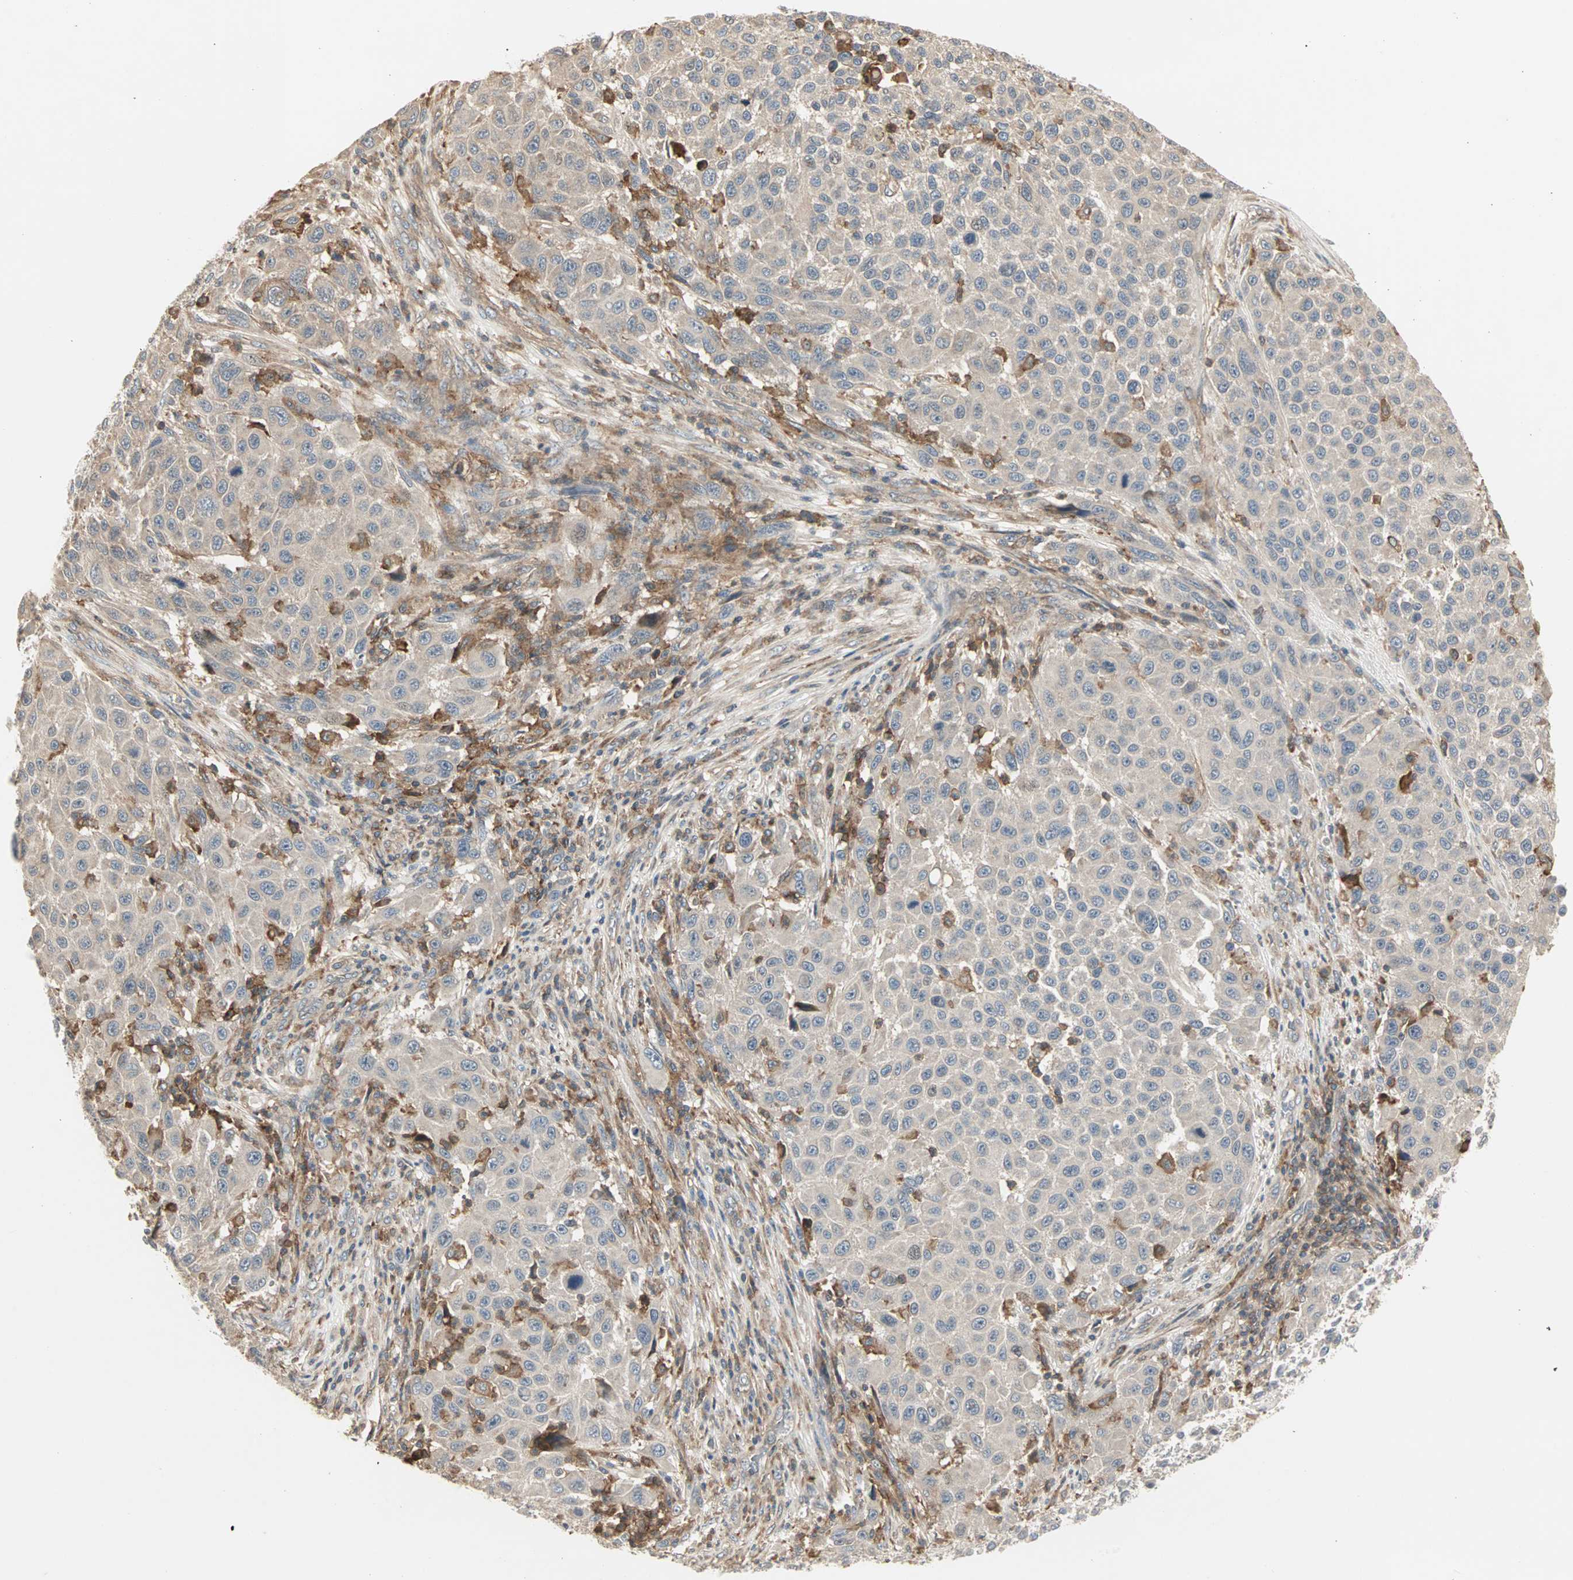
{"staining": {"intensity": "weak", "quantity": ">75%", "location": "cytoplasmic/membranous"}, "tissue": "melanoma", "cell_type": "Tumor cells", "image_type": "cancer", "snomed": [{"axis": "morphology", "description": "Malignant melanoma, Metastatic site"}, {"axis": "topography", "description": "Lymph node"}], "caption": "An immunohistochemistry (IHC) micrograph of tumor tissue is shown. Protein staining in brown highlights weak cytoplasmic/membranous positivity in melanoma within tumor cells.", "gene": "GNAI2", "patient": {"sex": "male", "age": 61}}